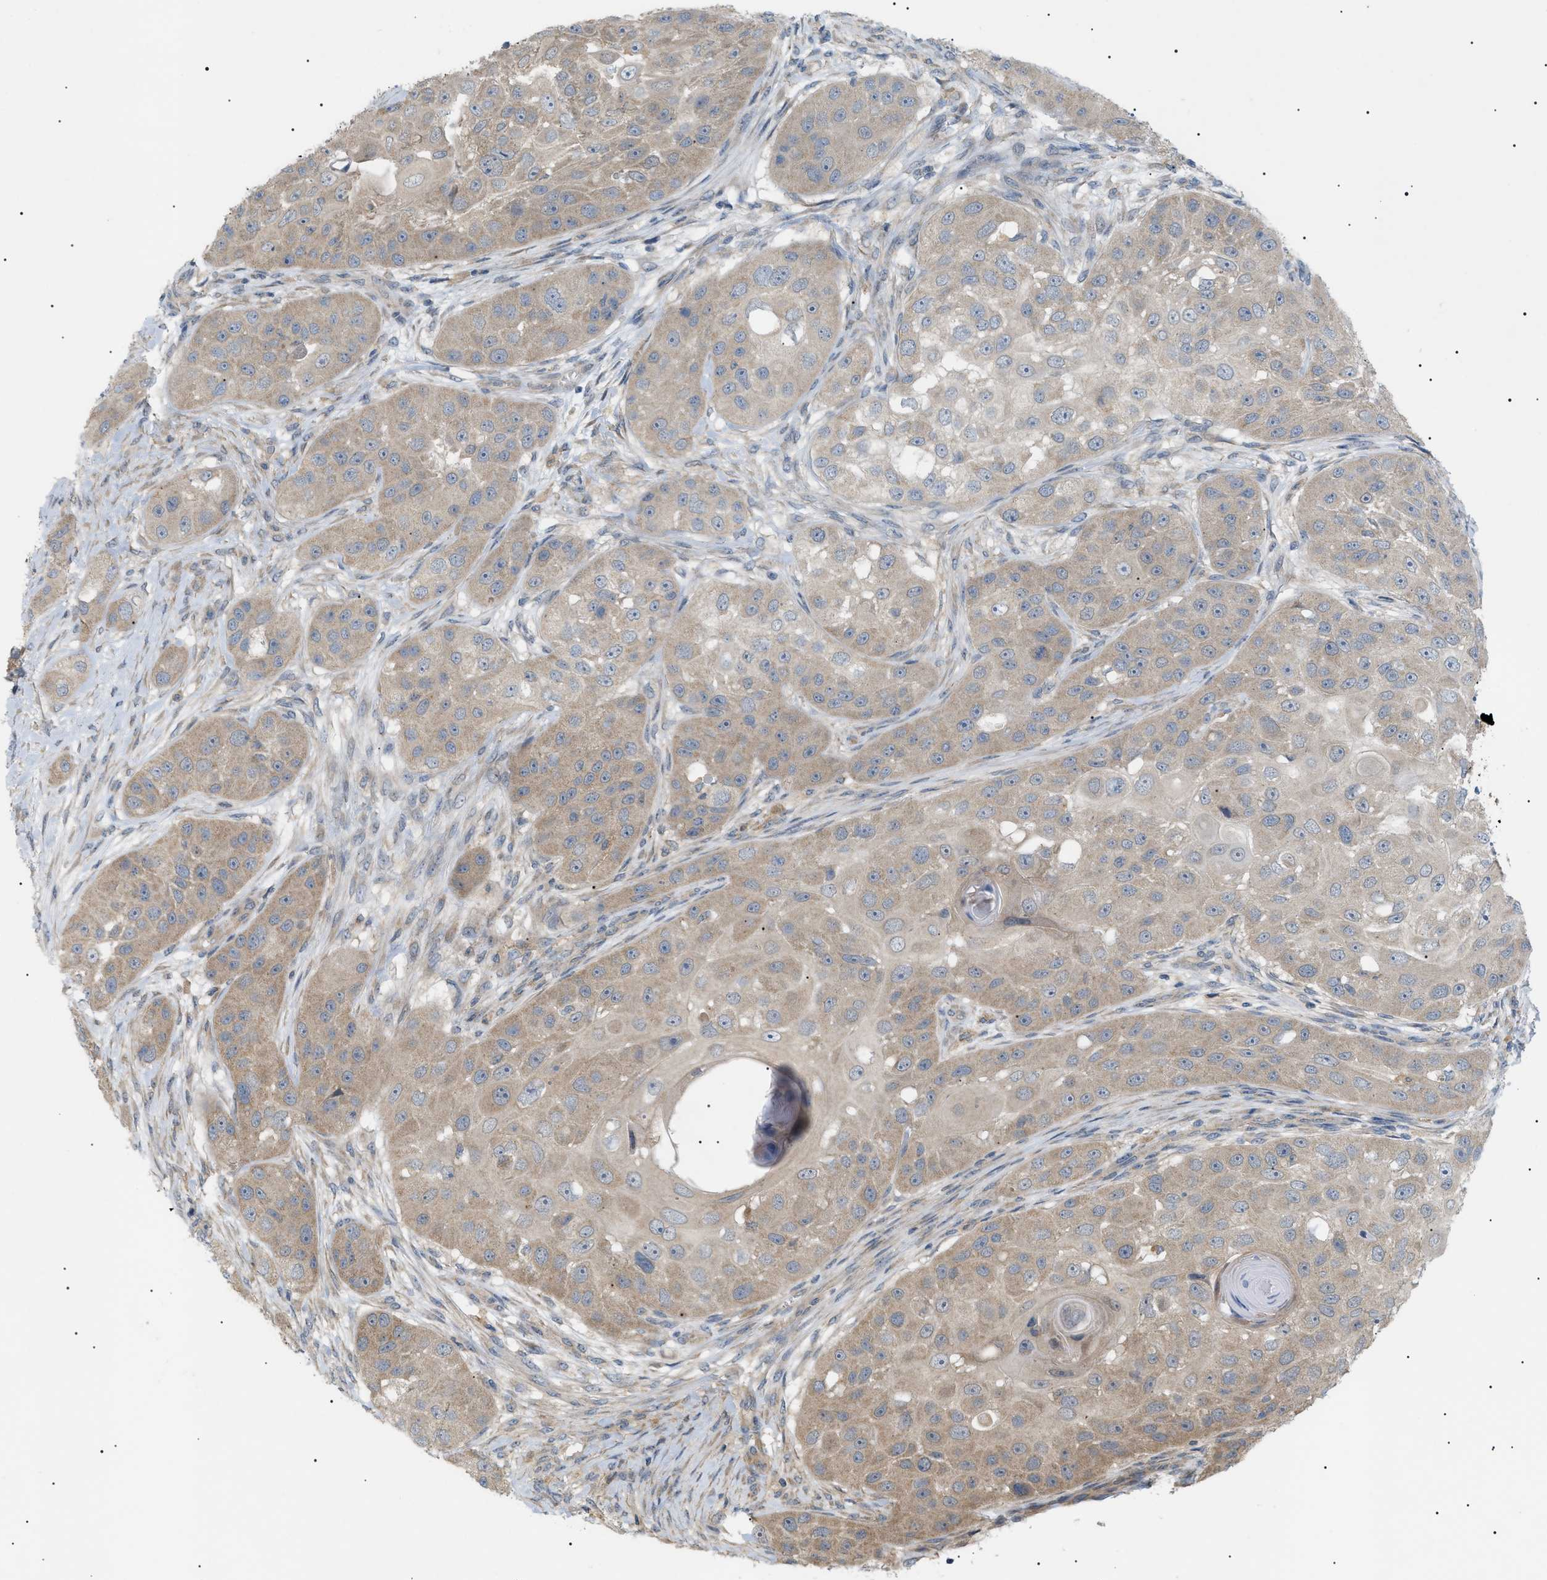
{"staining": {"intensity": "weak", "quantity": ">75%", "location": "cytoplasmic/membranous"}, "tissue": "head and neck cancer", "cell_type": "Tumor cells", "image_type": "cancer", "snomed": [{"axis": "morphology", "description": "Normal tissue, NOS"}, {"axis": "morphology", "description": "Squamous cell carcinoma, NOS"}, {"axis": "topography", "description": "Skeletal muscle"}, {"axis": "topography", "description": "Head-Neck"}], "caption": "Immunohistochemical staining of head and neck squamous cell carcinoma exhibits weak cytoplasmic/membranous protein positivity in approximately >75% of tumor cells. (DAB (3,3'-diaminobenzidine) = brown stain, brightfield microscopy at high magnification).", "gene": "IRS2", "patient": {"sex": "male", "age": 51}}